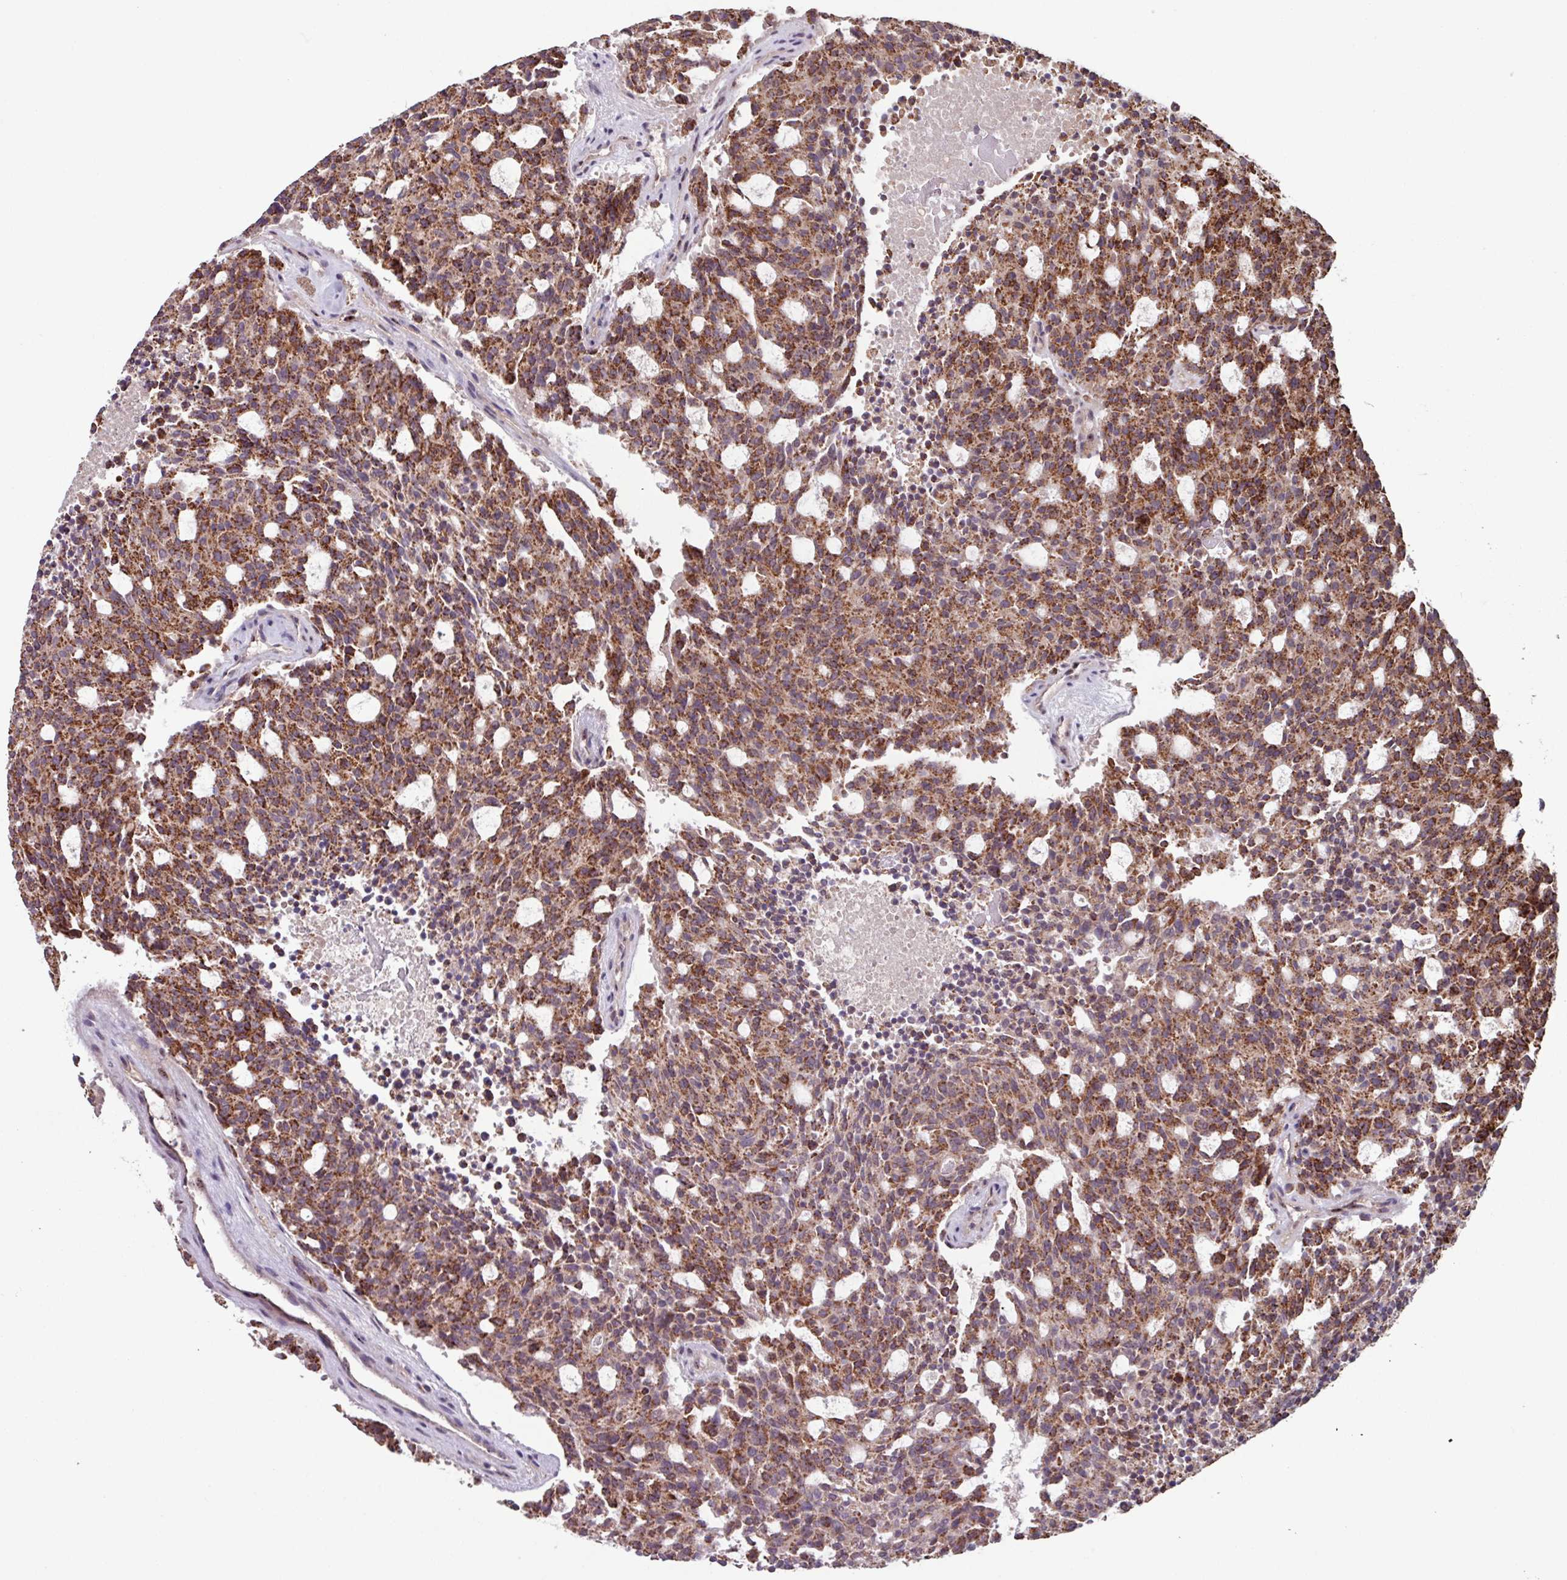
{"staining": {"intensity": "strong", "quantity": ">75%", "location": "cytoplasmic/membranous"}, "tissue": "carcinoid", "cell_type": "Tumor cells", "image_type": "cancer", "snomed": [{"axis": "morphology", "description": "Carcinoid, malignant, NOS"}, {"axis": "topography", "description": "Pancreas"}], "caption": "The histopathology image displays immunohistochemical staining of carcinoid (malignant). There is strong cytoplasmic/membranous expression is identified in approximately >75% of tumor cells.", "gene": "TMEM88", "patient": {"sex": "female", "age": 54}}